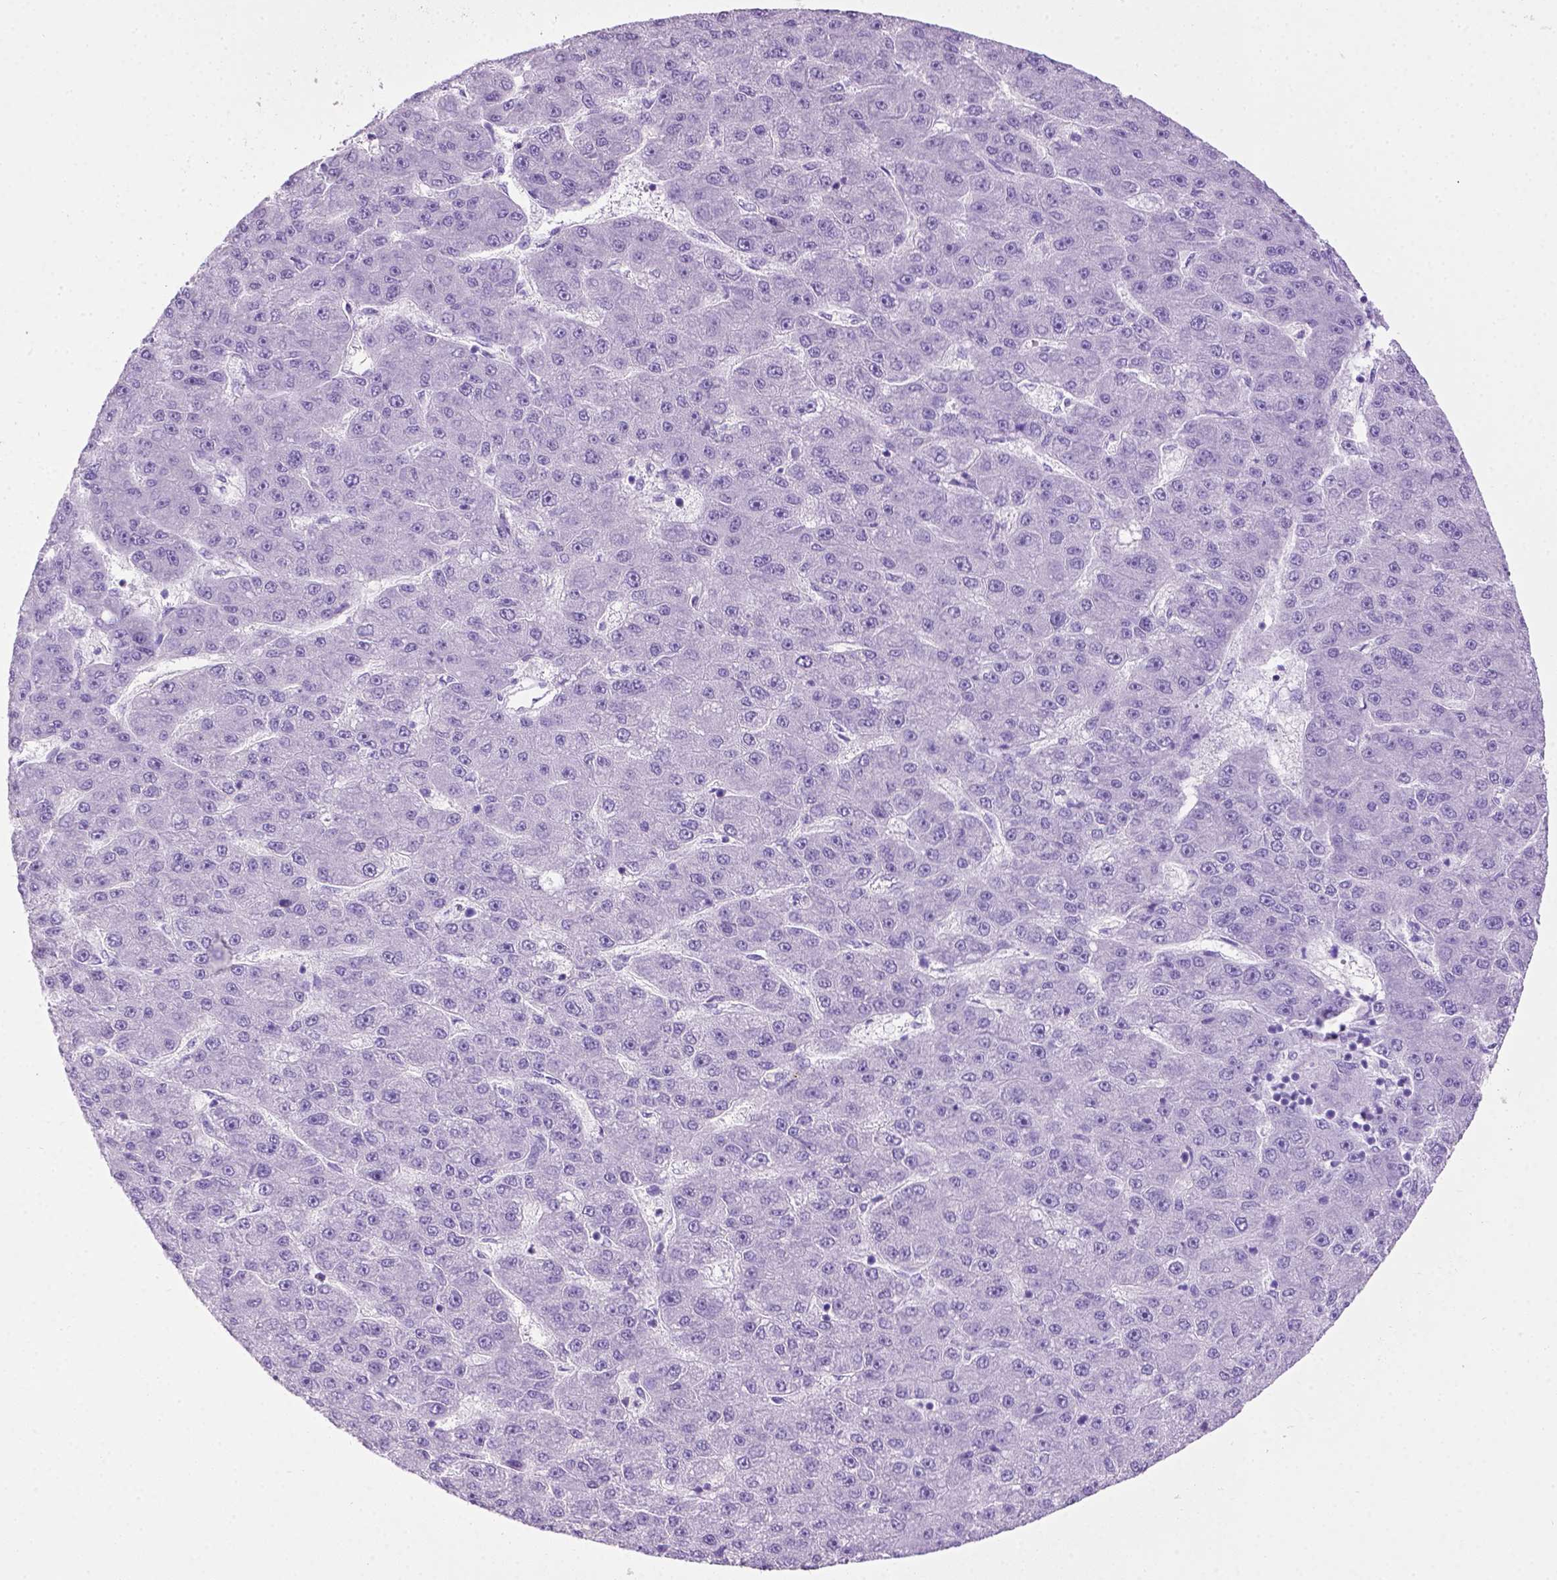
{"staining": {"intensity": "negative", "quantity": "none", "location": "none"}, "tissue": "liver cancer", "cell_type": "Tumor cells", "image_type": "cancer", "snomed": [{"axis": "morphology", "description": "Carcinoma, Hepatocellular, NOS"}, {"axis": "topography", "description": "Liver"}], "caption": "Tumor cells are negative for protein expression in human liver hepatocellular carcinoma.", "gene": "LELP1", "patient": {"sex": "male", "age": 67}}